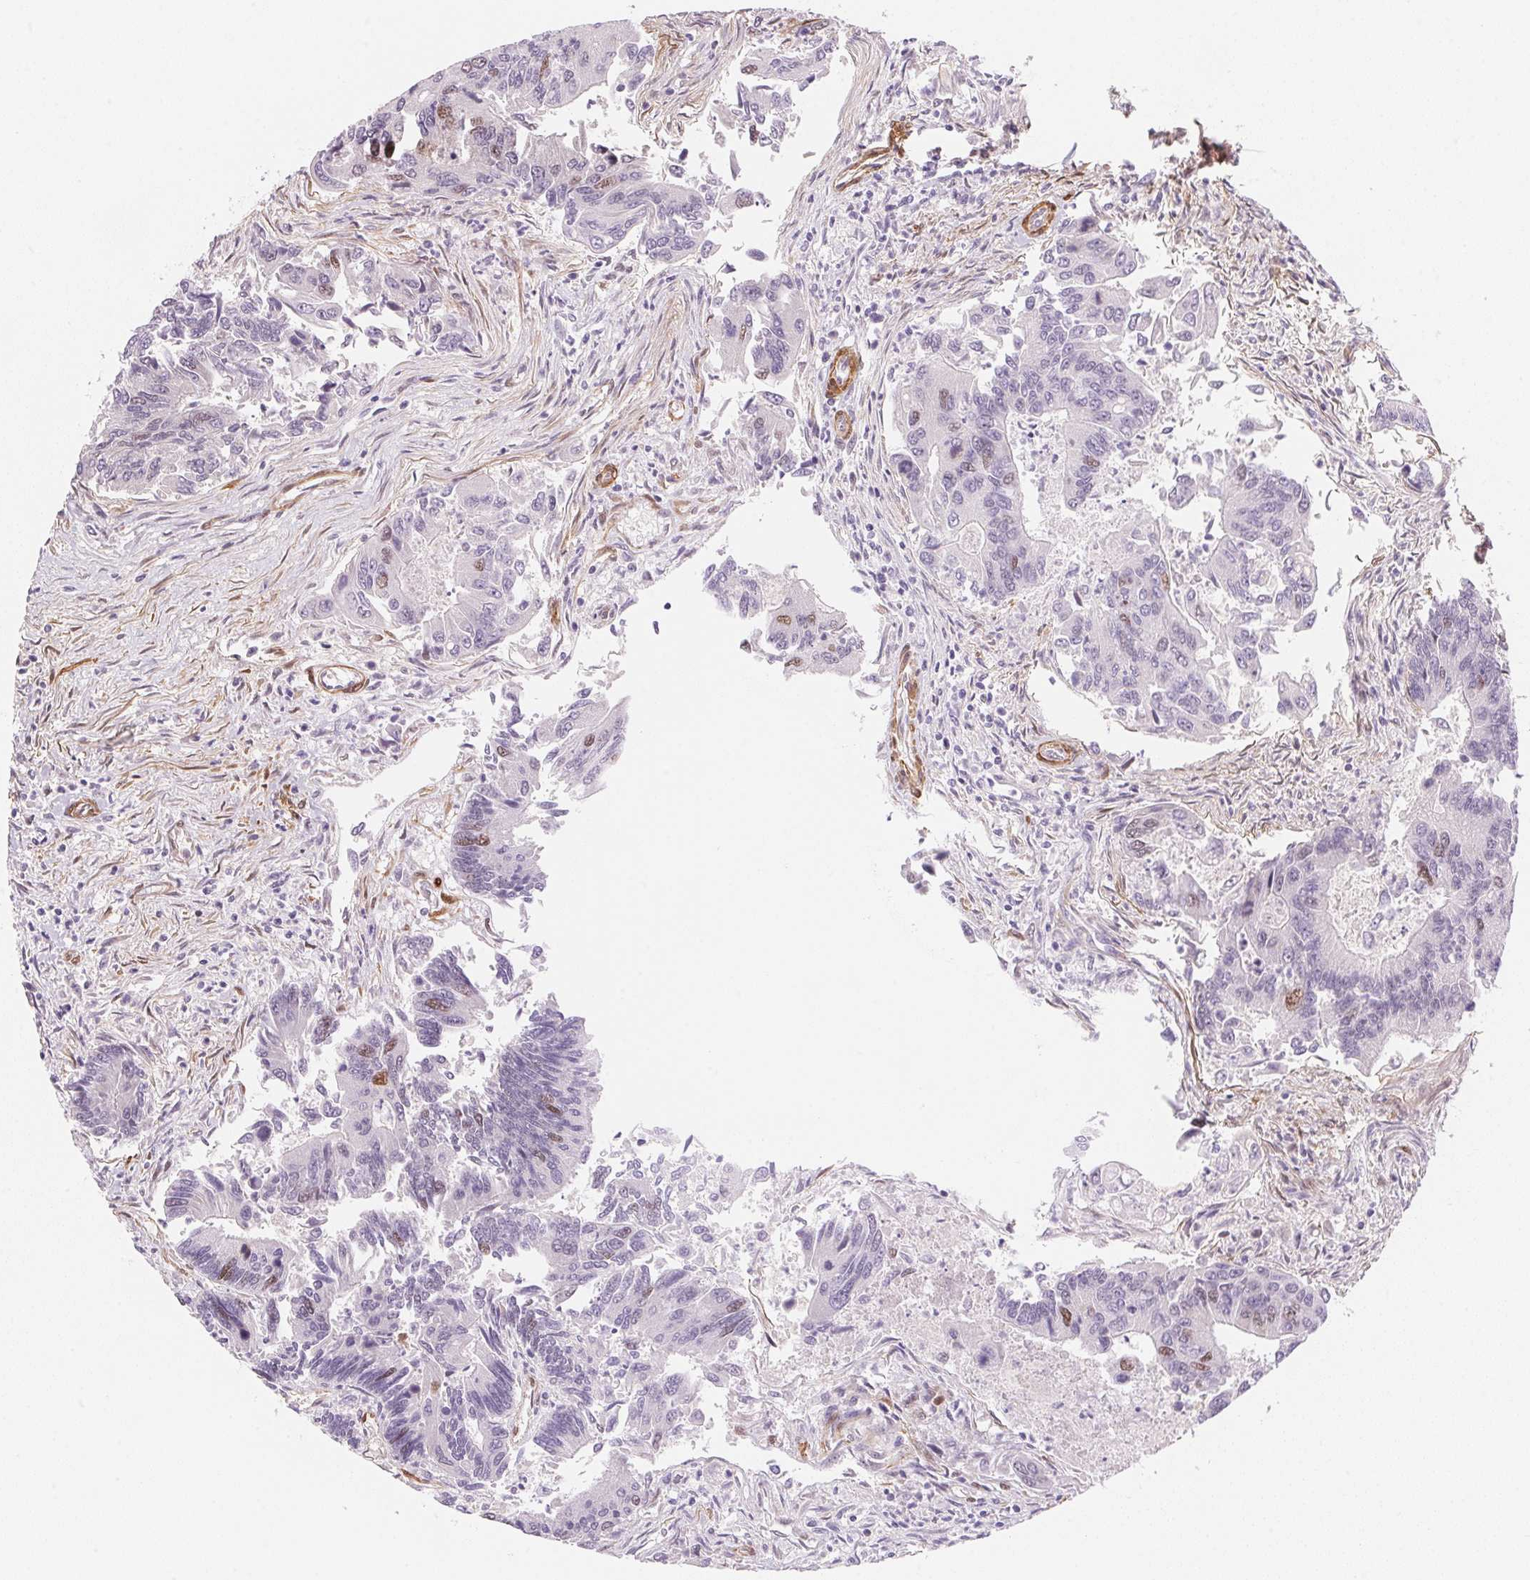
{"staining": {"intensity": "moderate", "quantity": "<25%", "location": "nuclear"}, "tissue": "colorectal cancer", "cell_type": "Tumor cells", "image_type": "cancer", "snomed": [{"axis": "morphology", "description": "Adenocarcinoma, NOS"}, {"axis": "topography", "description": "Colon"}], "caption": "Moderate nuclear staining for a protein is seen in about <25% of tumor cells of colorectal adenocarcinoma using IHC.", "gene": "SMTN", "patient": {"sex": "female", "age": 67}}